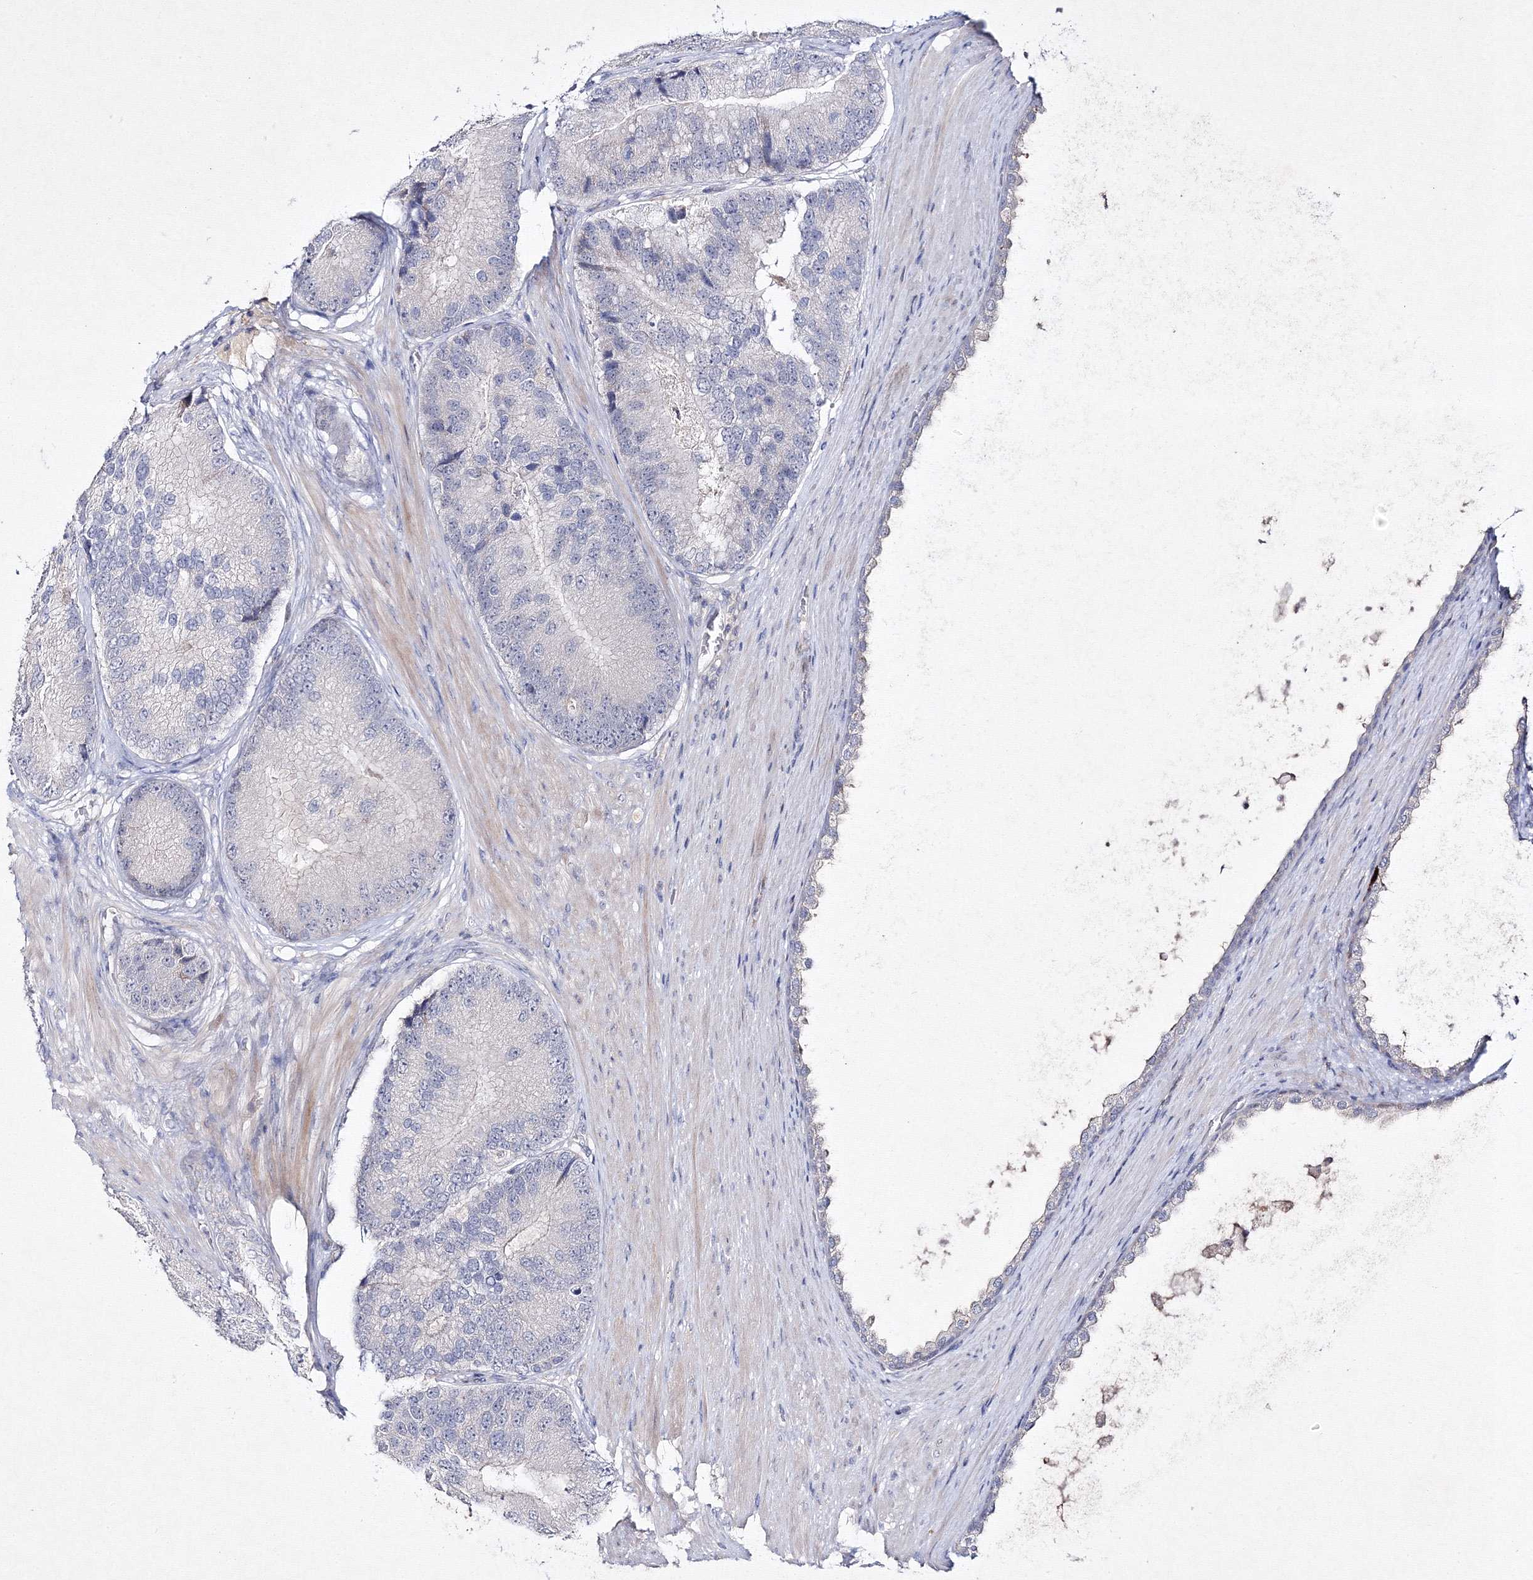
{"staining": {"intensity": "negative", "quantity": "none", "location": "none"}, "tissue": "prostate cancer", "cell_type": "Tumor cells", "image_type": "cancer", "snomed": [{"axis": "morphology", "description": "Adenocarcinoma, High grade"}, {"axis": "topography", "description": "Prostate"}], "caption": "Tumor cells are negative for protein expression in human prostate cancer (adenocarcinoma (high-grade)). Nuclei are stained in blue.", "gene": "NEU4", "patient": {"sex": "male", "age": 70}}